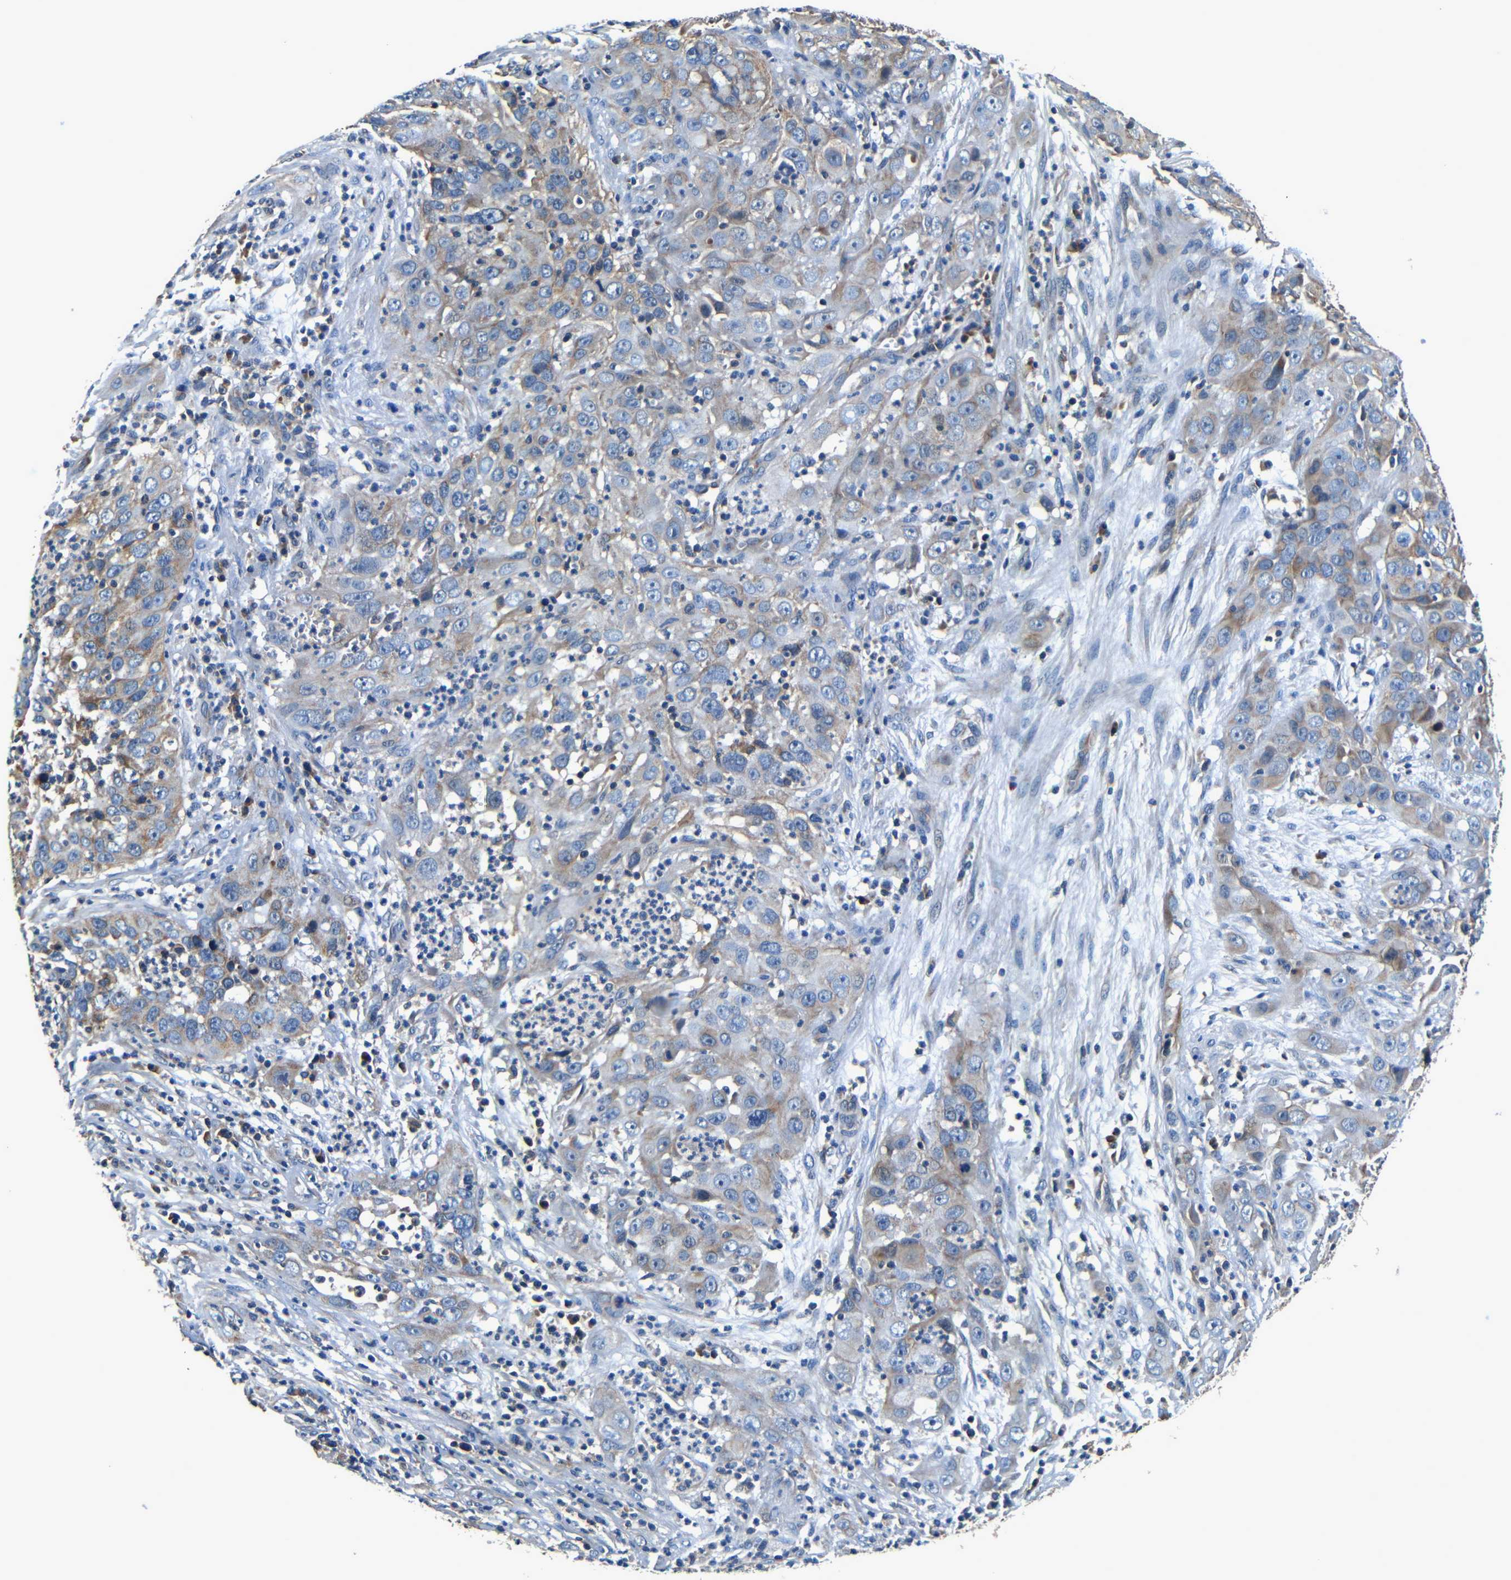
{"staining": {"intensity": "moderate", "quantity": ">75%", "location": "cytoplasmic/membranous"}, "tissue": "cervical cancer", "cell_type": "Tumor cells", "image_type": "cancer", "snomed": [{"axis": "morphology", "description": "Squamous cell carcinoma, NOS"}, {"axis": "topography", "description": "Cervix"}], "caption": "Cervical cancer stained with DAB (3,3'-diaminobenzidine) immunohistochemistry (IHC) shows medium levels of moderate cytoplasmic/membranous staining in about >75% of tumor cells.", "gene": "MTX1", "patient": {"sex": "female", "age": 32}}